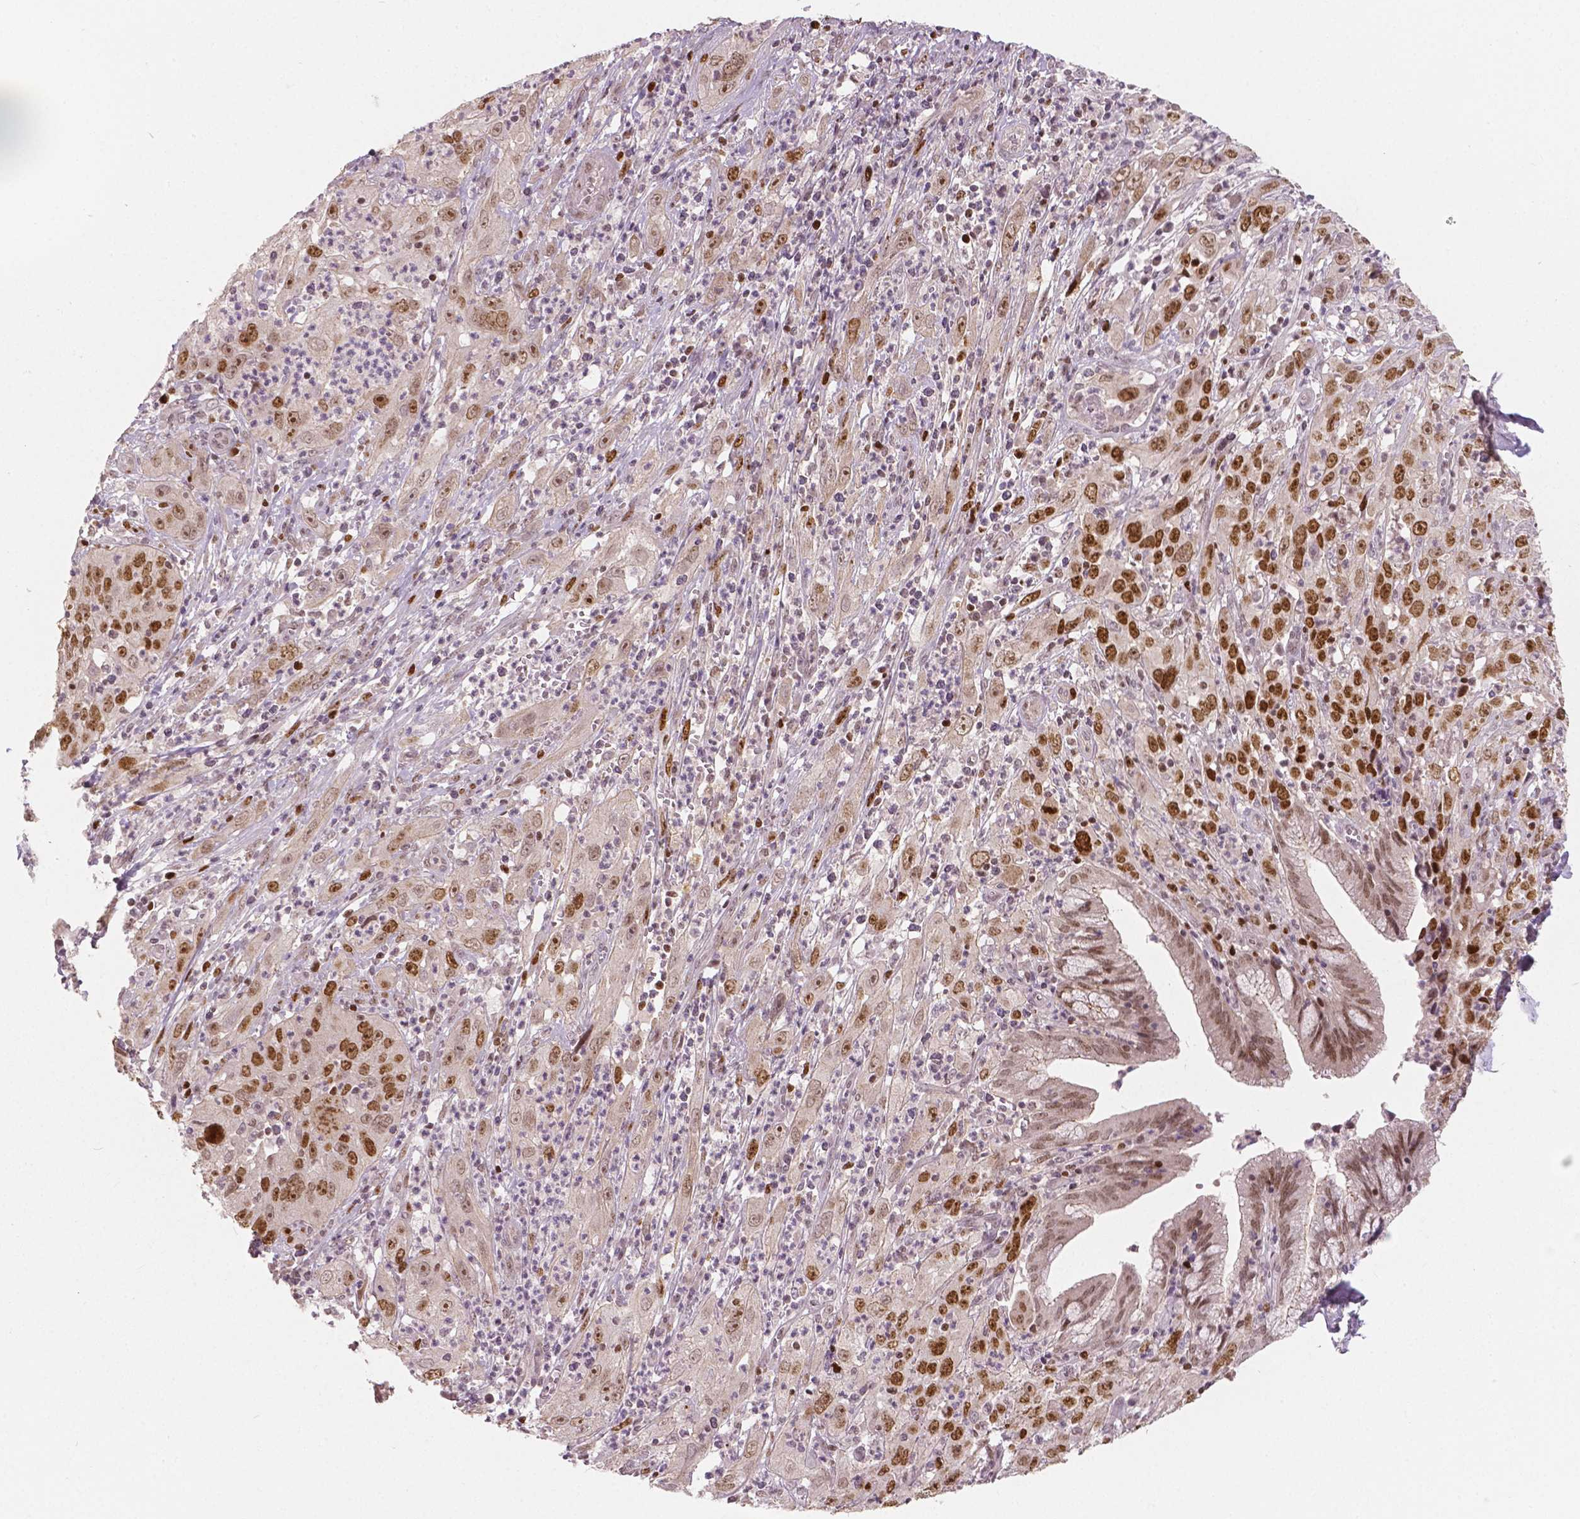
{"staining": {"intensity": "strong", "quantity": ">75%", "location": "nuclear"}, "tissue": "cervical cancer", "cell_type": "Tumor cells", "image_type": "cancer", "snomed": [{"axis": "morphology", "description": "Squamous cell carcinoma, NOS"}, {"axis": "topography", "description": "Cervix"}], "caption": "Immunohistochemistry (IHC) of cervical squamous cell carcinoma reveals high levels of strong nuclear staining in about >75% of tumor cells.", "gene": "NSD2", "patient": {"sex": "female", "age": 32}}